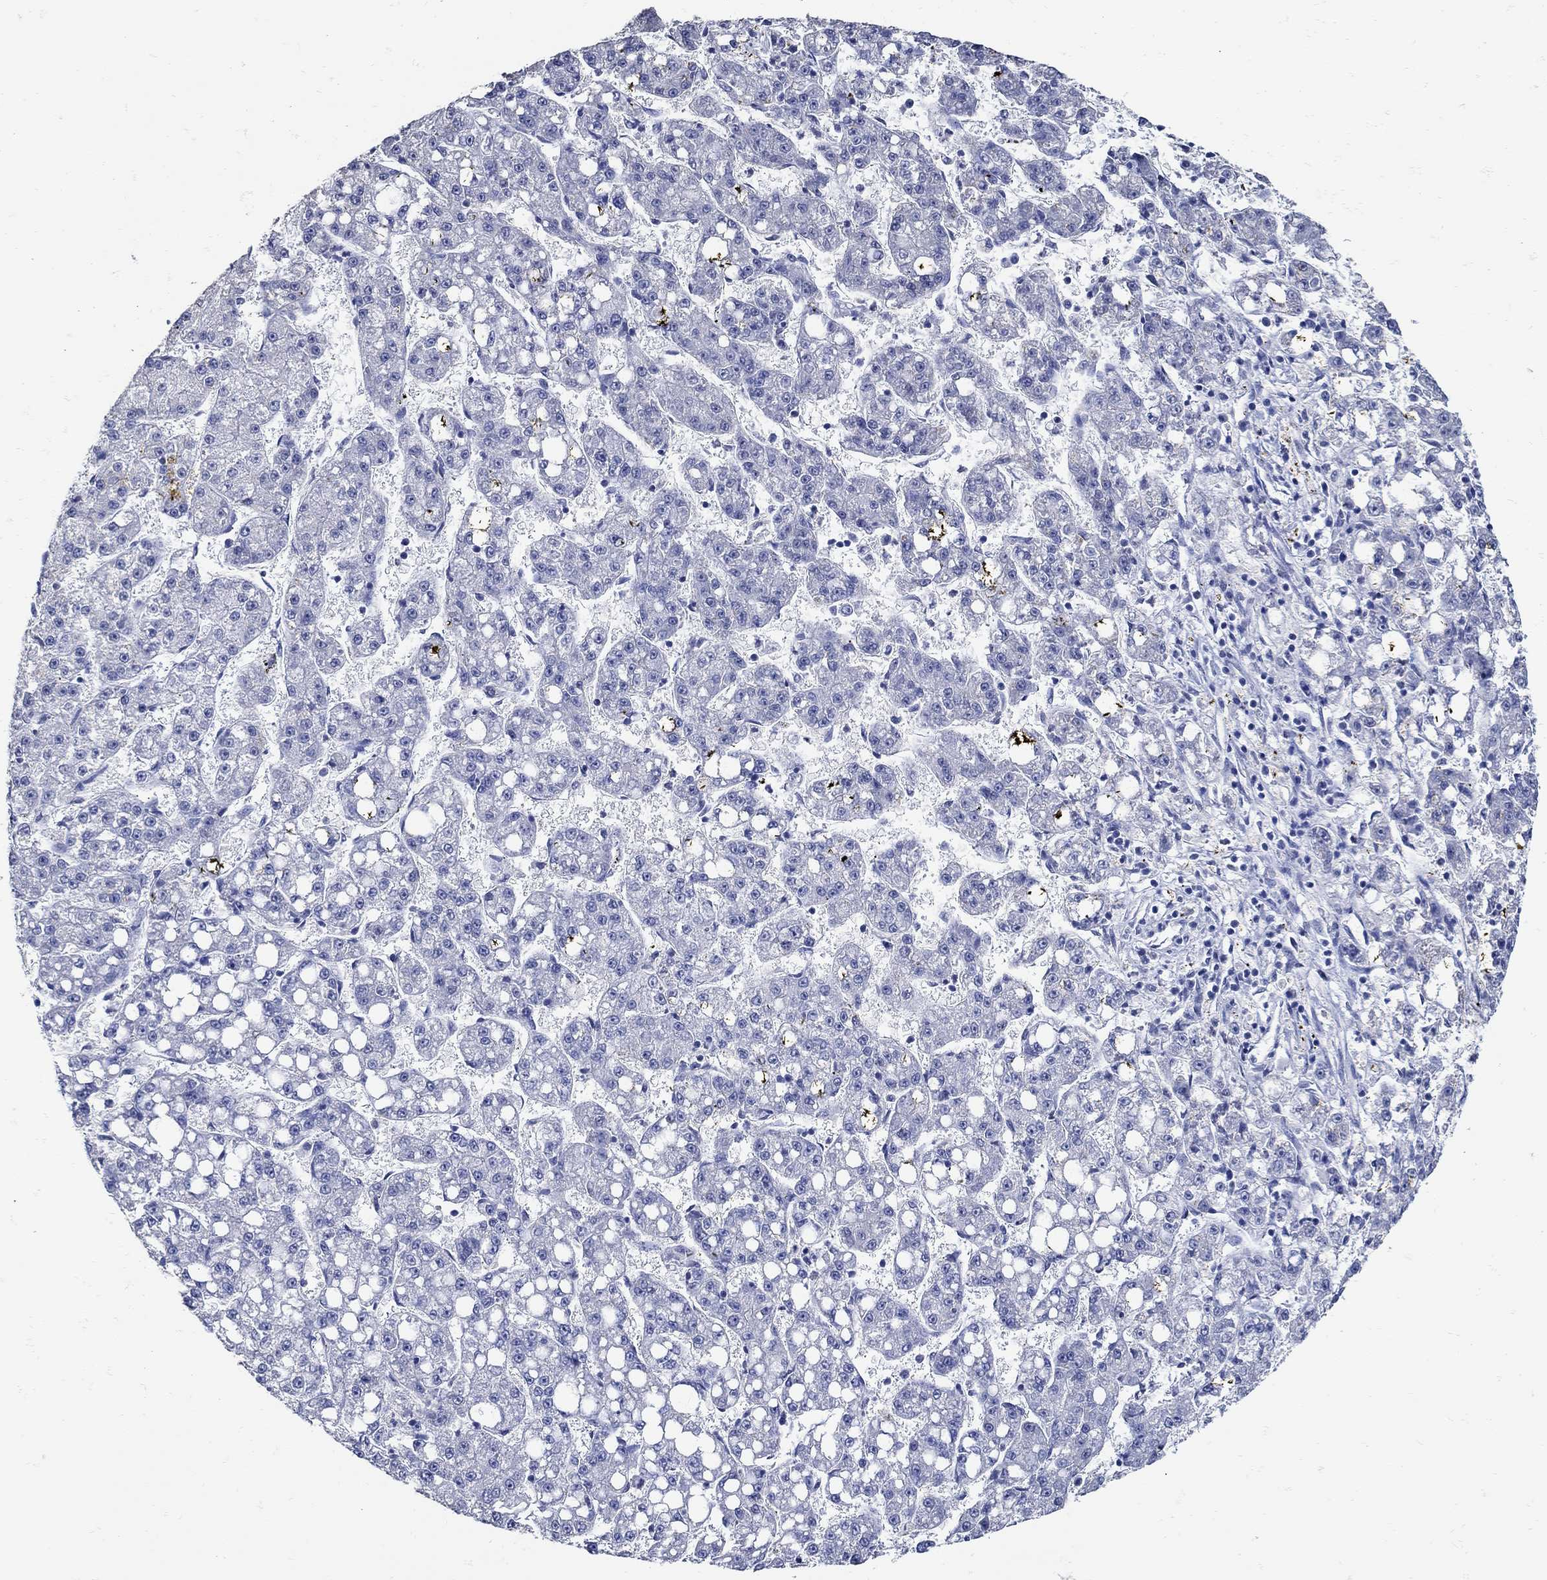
{"staining": {"intensity": "negative", "quantity": "none", "location": "none"}, "tissue": "liver cancer", "cell_type": "Tumor cells", "image_type": "cancer", "snomed": [{"axis": "morphology", "description": "Carcinoma, Hepatocellular, NOS"}, {"axis": "topography", "description": "Liver"}], "caption": "DAB (3,3'-diaminobenzidine) immunohistochemical staining of human liver hepatocellular carcinoma displays no significant expression in tumor cells.", "gene": "KCNN3", "patient": {"sex": "female", "age": 65}}